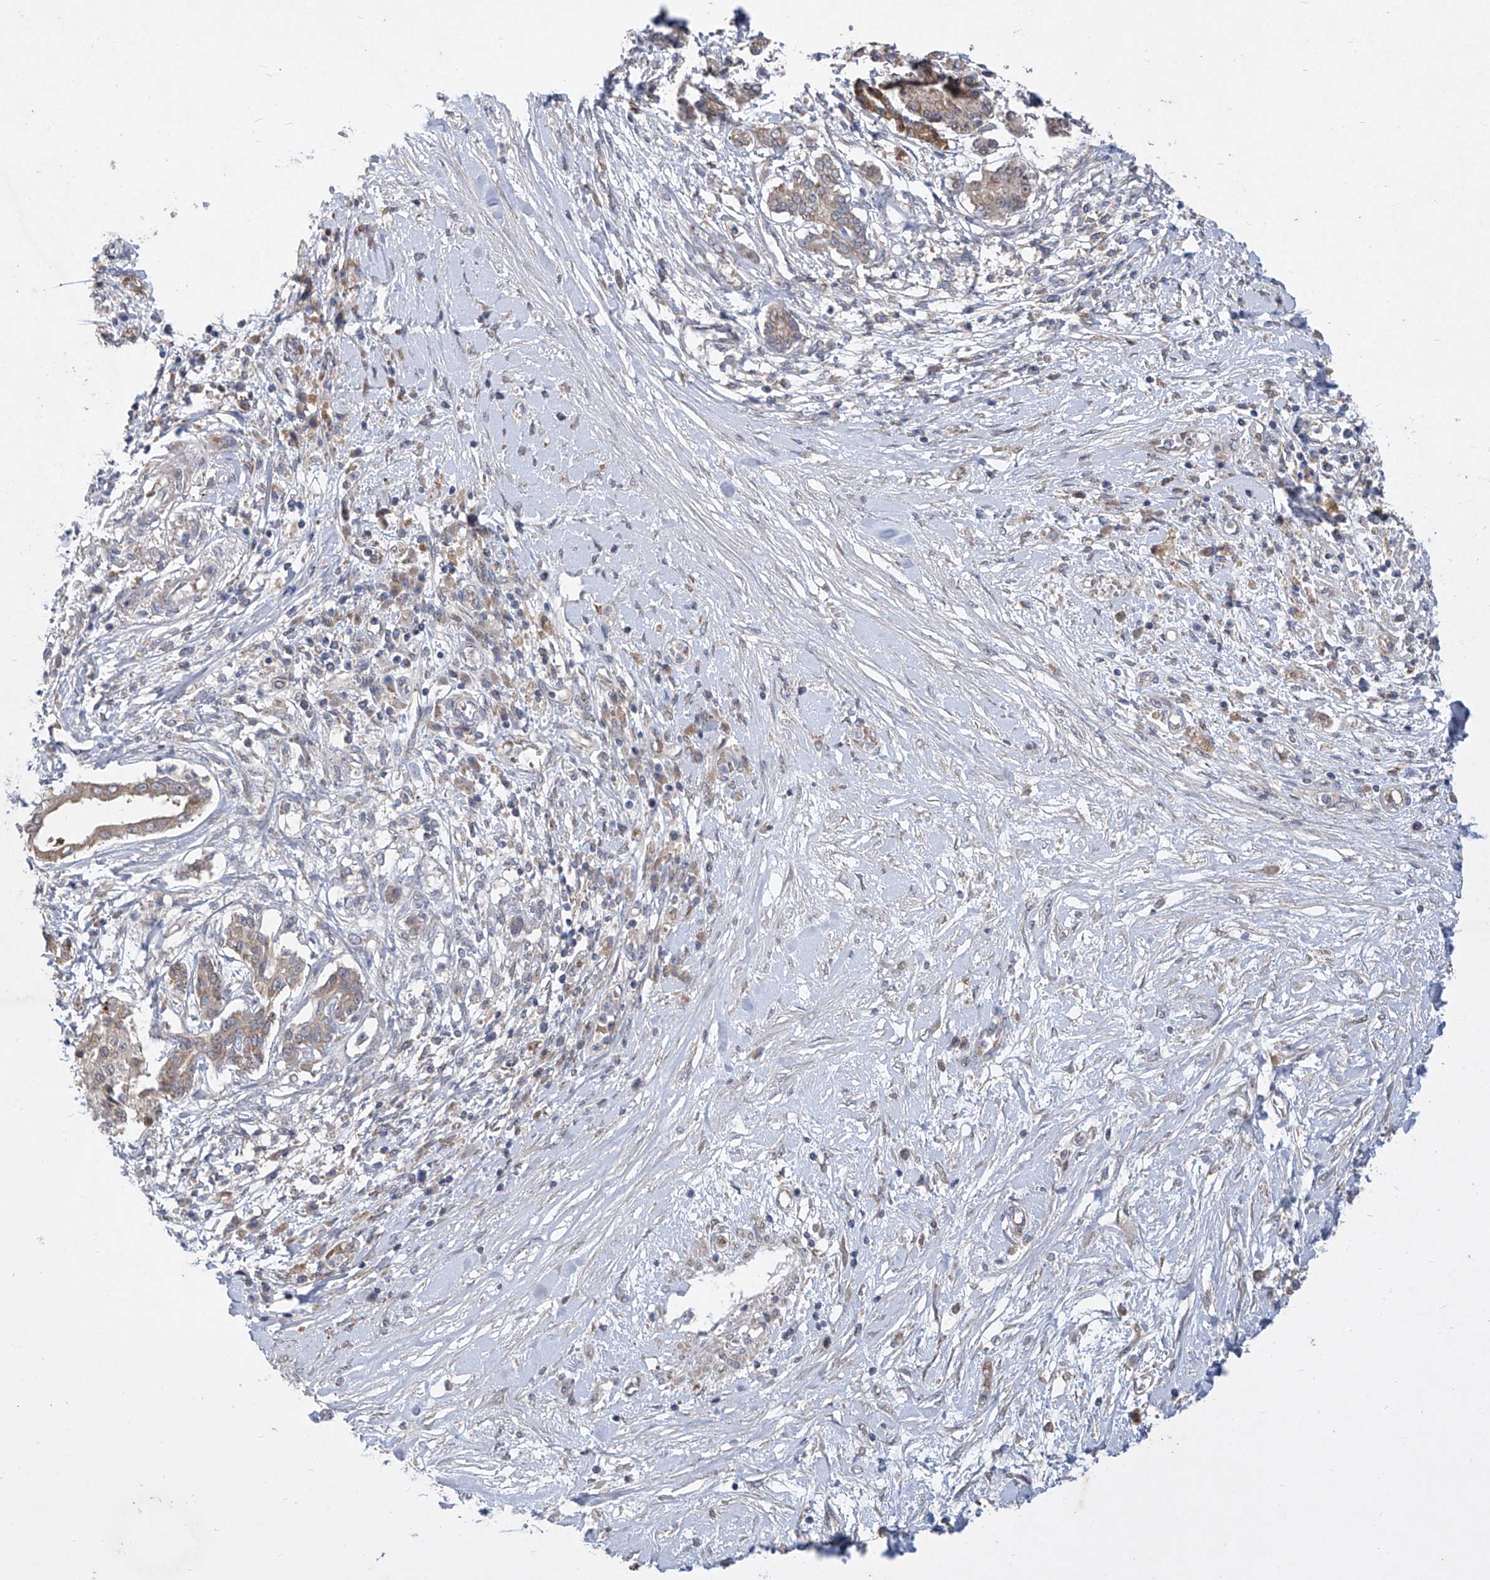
{"staining": {"intensity": "weak", "quantity": "25%-75%", "location": "cytoplasmic/membranous"}, "tissue": "pancreatic cancer", "cell_type": "Tumor cells", "image_type": "cancer", "snomed": [{"axis": "morphology", "description": "Inflammation, NOS"}, {"axis": "morphology", "description": "Adenocarcinoma, NOS"}, {"axis": "topography", "description": "Pancreas"}], "caption": "About 25%-75% of tumor cells in pancreatic adenocarcinoma reveal weak cytoplasmic/membranous protein staining as visualized by brown immunohistochemical staining.", "gene": "COQ3", "patient": {"sex": "female", "age": 56}}